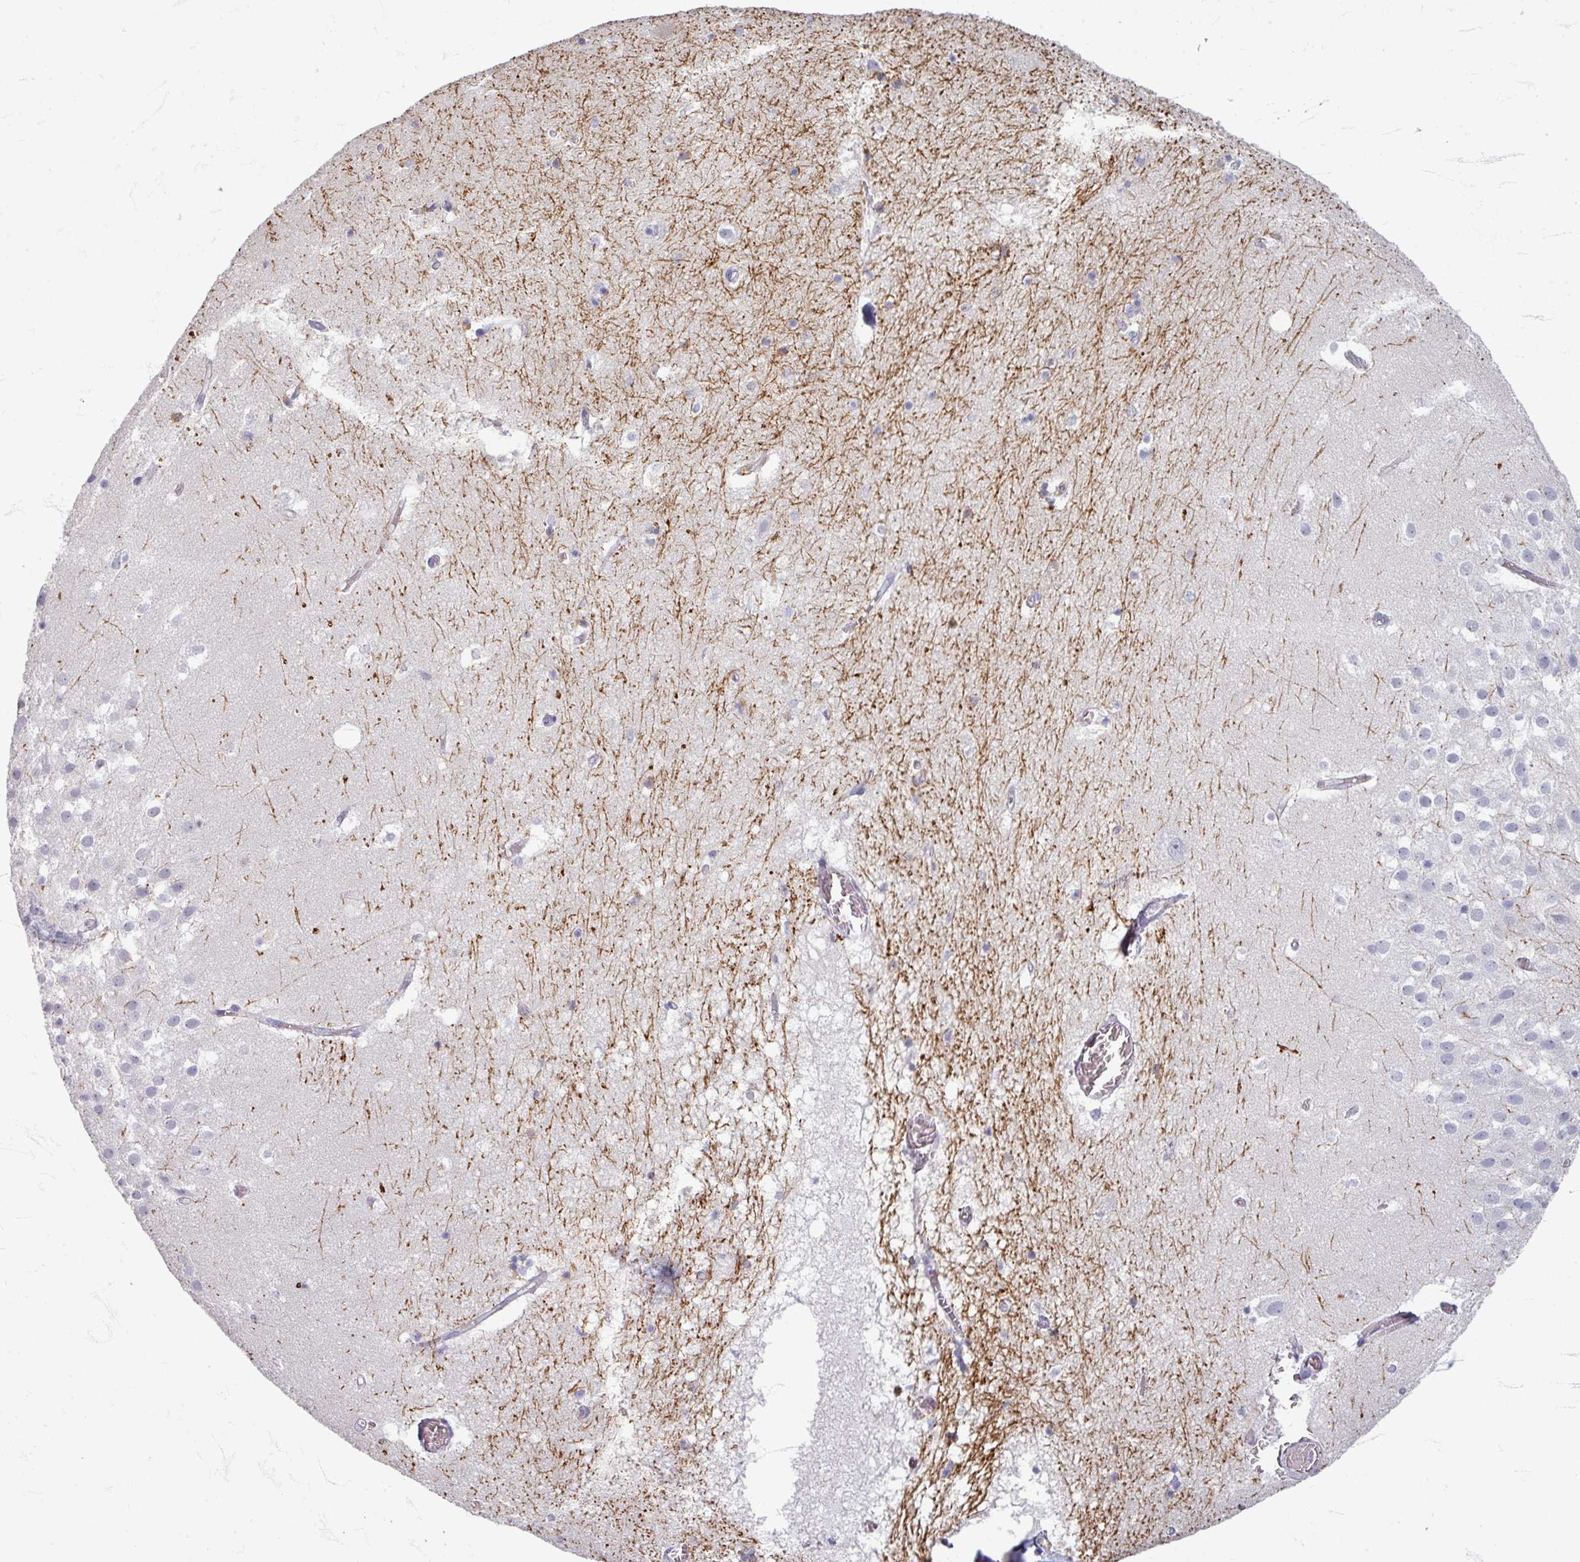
{"staining": {"intensity": "negative", "quantity": "none", "location": "none"}, "tissue": "hippocampus", "cell_type": "Glial cells", "image_type": "normal", "snomed": [{"axis": "morphology", "description": "Normal tissue, NOS"}, {"axis": "topography", "description": "Hippocampus"}], "caption": "Benign hippocampus was stained to show a protein in brown. There is no significant staining in glial cells.", "gene": "ZNF878", "patient": {"sex": "female", "age": 52}}